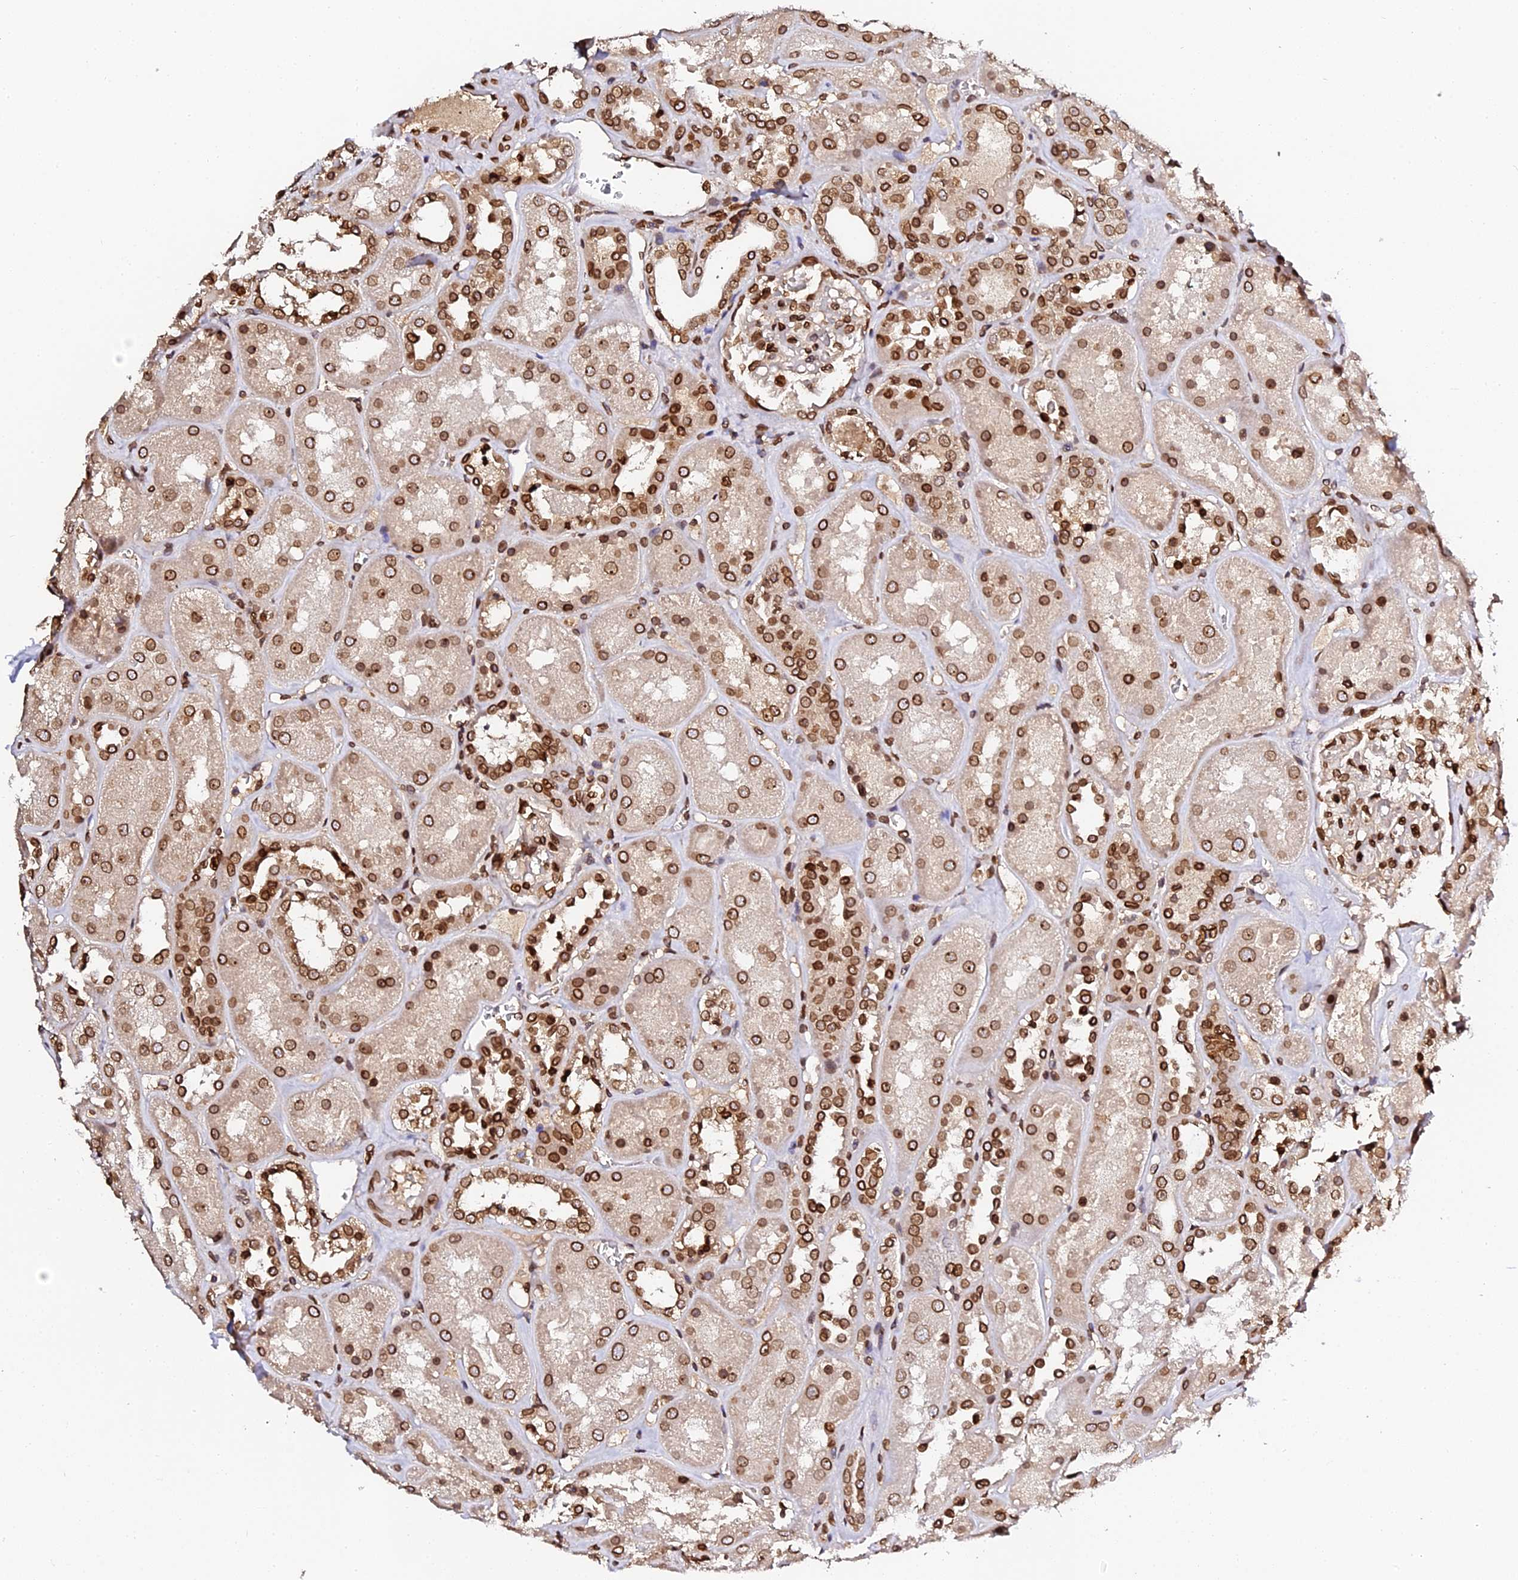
{"staining": {"intensity": "strong", "quantity": ">75%", "location": "cytoplasmic/membranous,nuclear"}, "tissue": "kidney", "cell_type": "Cells in glomeruli", "image_type": "normal", "snomed": [{"axis": "morphology", "description": "Normal tissue, NOS"}, {"axis": "topography", "description": "Kidney"}], "caption": "An immunohistochemistry histopathology image of normal tissue is shown. Protein staining in brown shows strong cytoplasmic/membranous,nuclear positivity in kidney within cells in glomeruli. Nuclei are stained in blue.", "gene": "ANAPC5", "patient": {"sex": "male", "age": 70}}